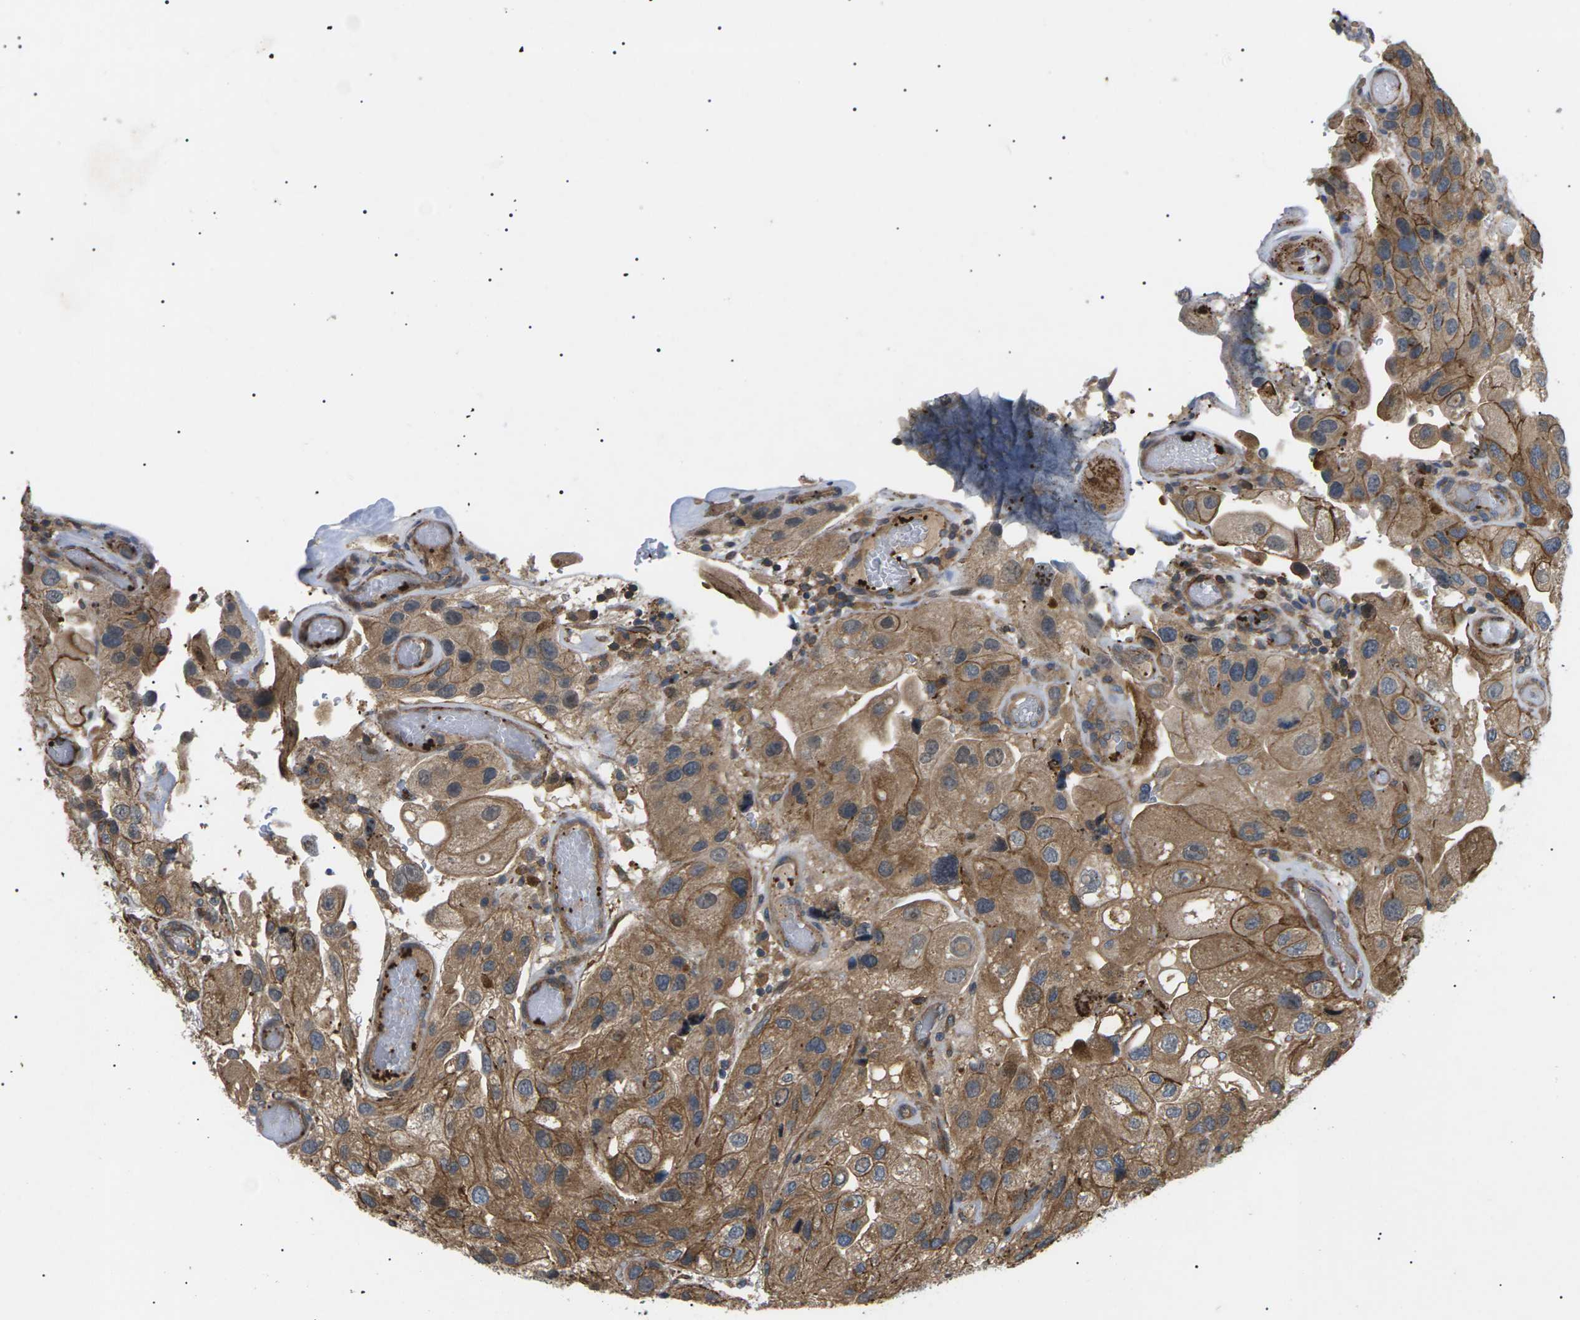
{"staining": {"intensity": "moderate", "quantity": ">75%", "location": "cytoplasmic/membranous"}, "tissue": "urothelial cancer", "cell_type": "Tumor cells", "image_type": "cancer", "snomed": [{"axis": "morphology", "description": "Urothelial carcinoma, High grade"}, {"axis": "topography", "description": "Urinary bladder"}], "caption": "Brown immunohistochemical staining in human urothelial cancer shows moderate cytoplasmic/membranous positivity in approximately >75% of tumor cells.", "gene": "TMTC4", "patient": {"sex": "female", "age": 64}}